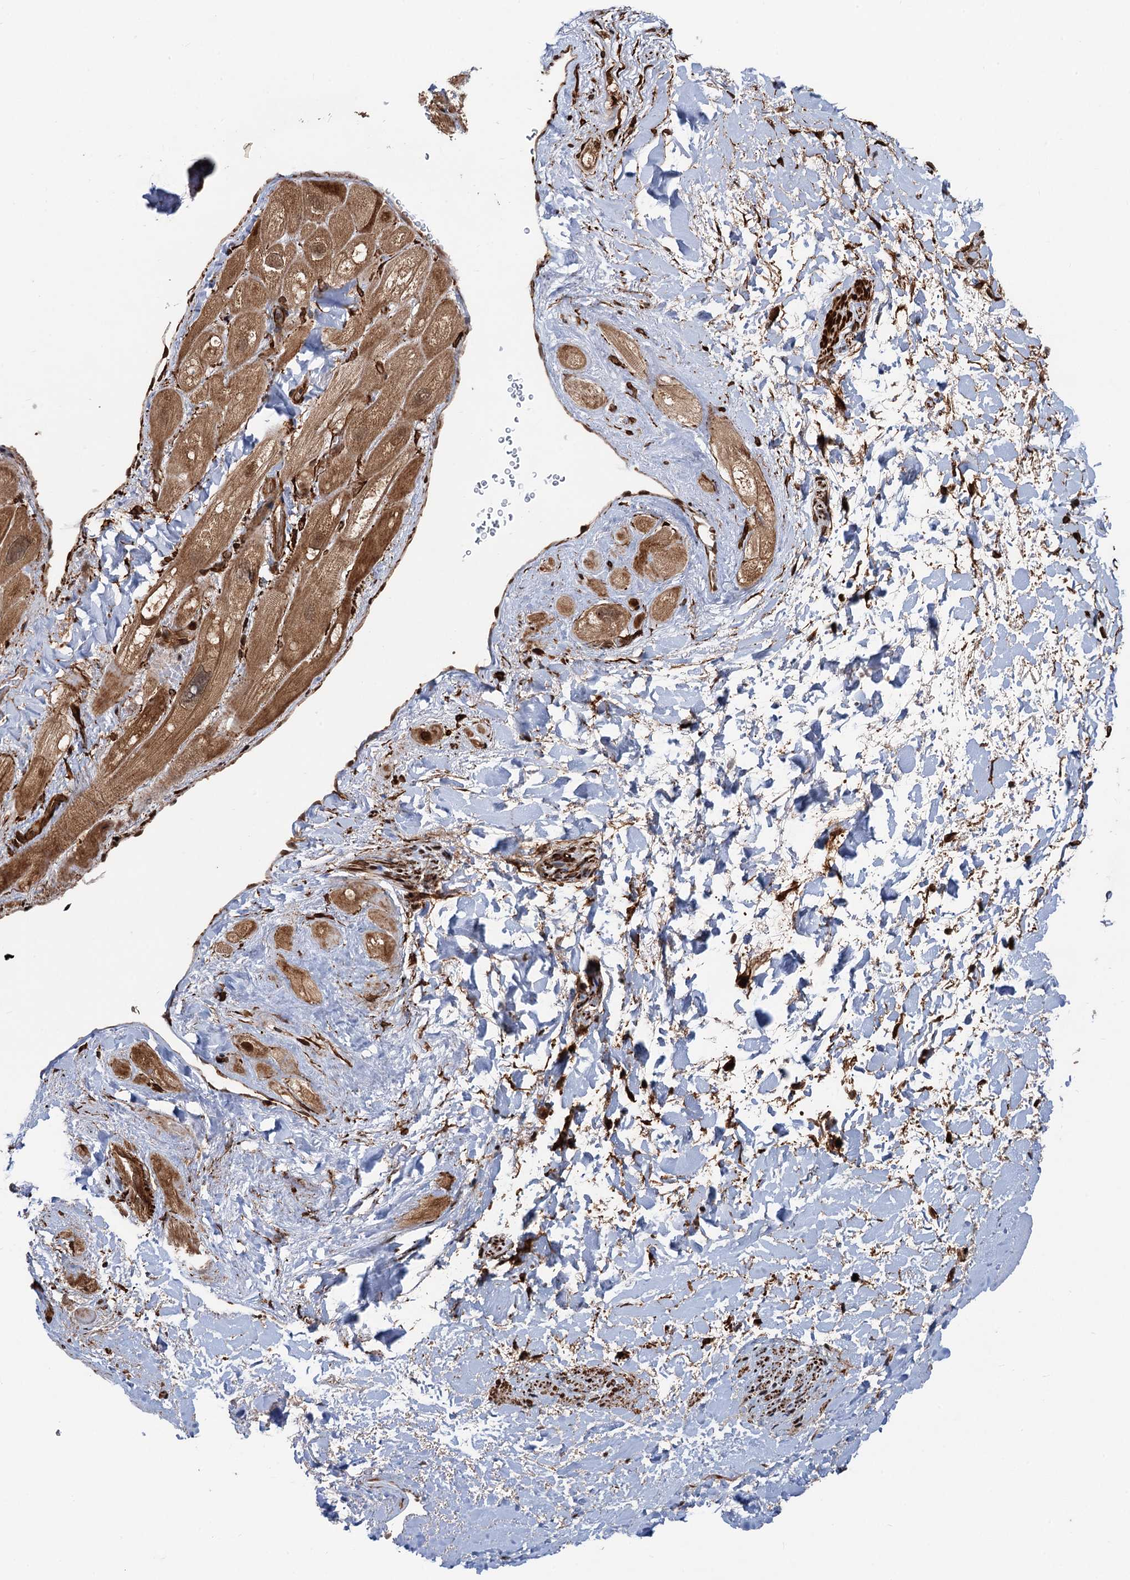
{"staining": {"intensity": "moderate", "quantity": "25%-75%", "location": "cytoplasmic/membranous,nuclear"}, "tissue": "heart muscle", "cell_type": "Cardiomyocytes", "image_type": "normal", "snomed": [{"axis": "morphology", "description": "Normal tissue, NOS"}, {"axis": "topography", "description": "Heart"}], "caption": "Heart muscle stained with DAB immunohistochemistry (IHC) reveals medium levels of moderate cytoplasmic/membranous,nuclear staining in about 25%-75% of cardiomyocytes.", "gene": "SNRNP25", "patient": {"sex": "male", "age": 49}}